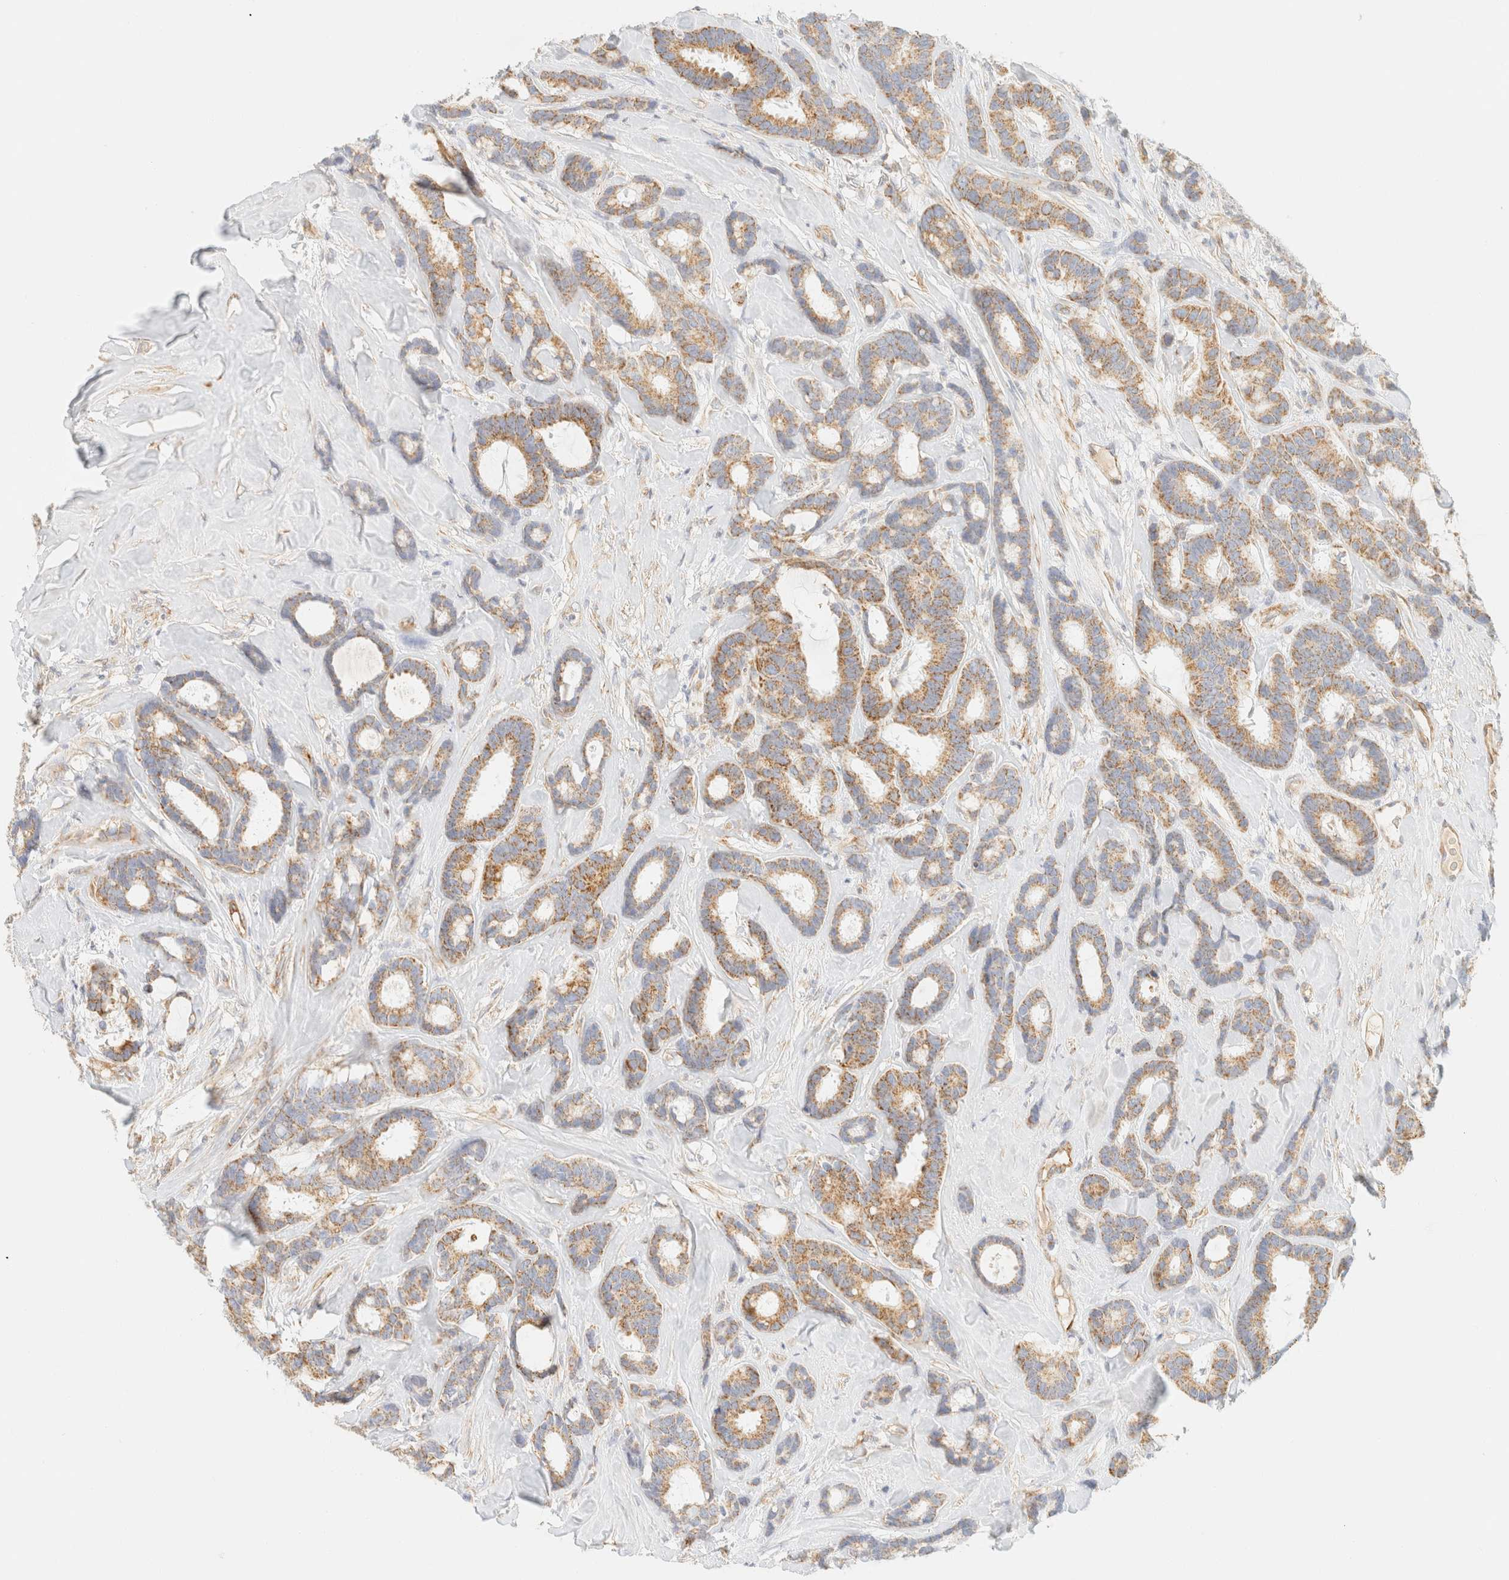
{"staining": {"intensity": "moderate", "quantity": ">75%", "location": "cytoplasmic/membranous"}, "tissue": "breast cancer", "cell_type": "Tumor cells", "image_type": "cancer", "snomed": [{"axis": "morphology", "description": "Duct carcinoma"}, {"axis": "topography", "description": "Breast"}], "caption": "Breast cancer (intraductal carcinoma) was stained to show a protein in brown. There is medium levels of moderate cytoplasmic/membranous positivity in about >75% of tumor cells. Using DAB (3,3'-diaminobenzidine) (brown) and hematoxylin (blue) stains, captured at high magnification using brightfield microscopy.", "gene": "MRM3", "patient": {"sex": "female", "age": 87}}